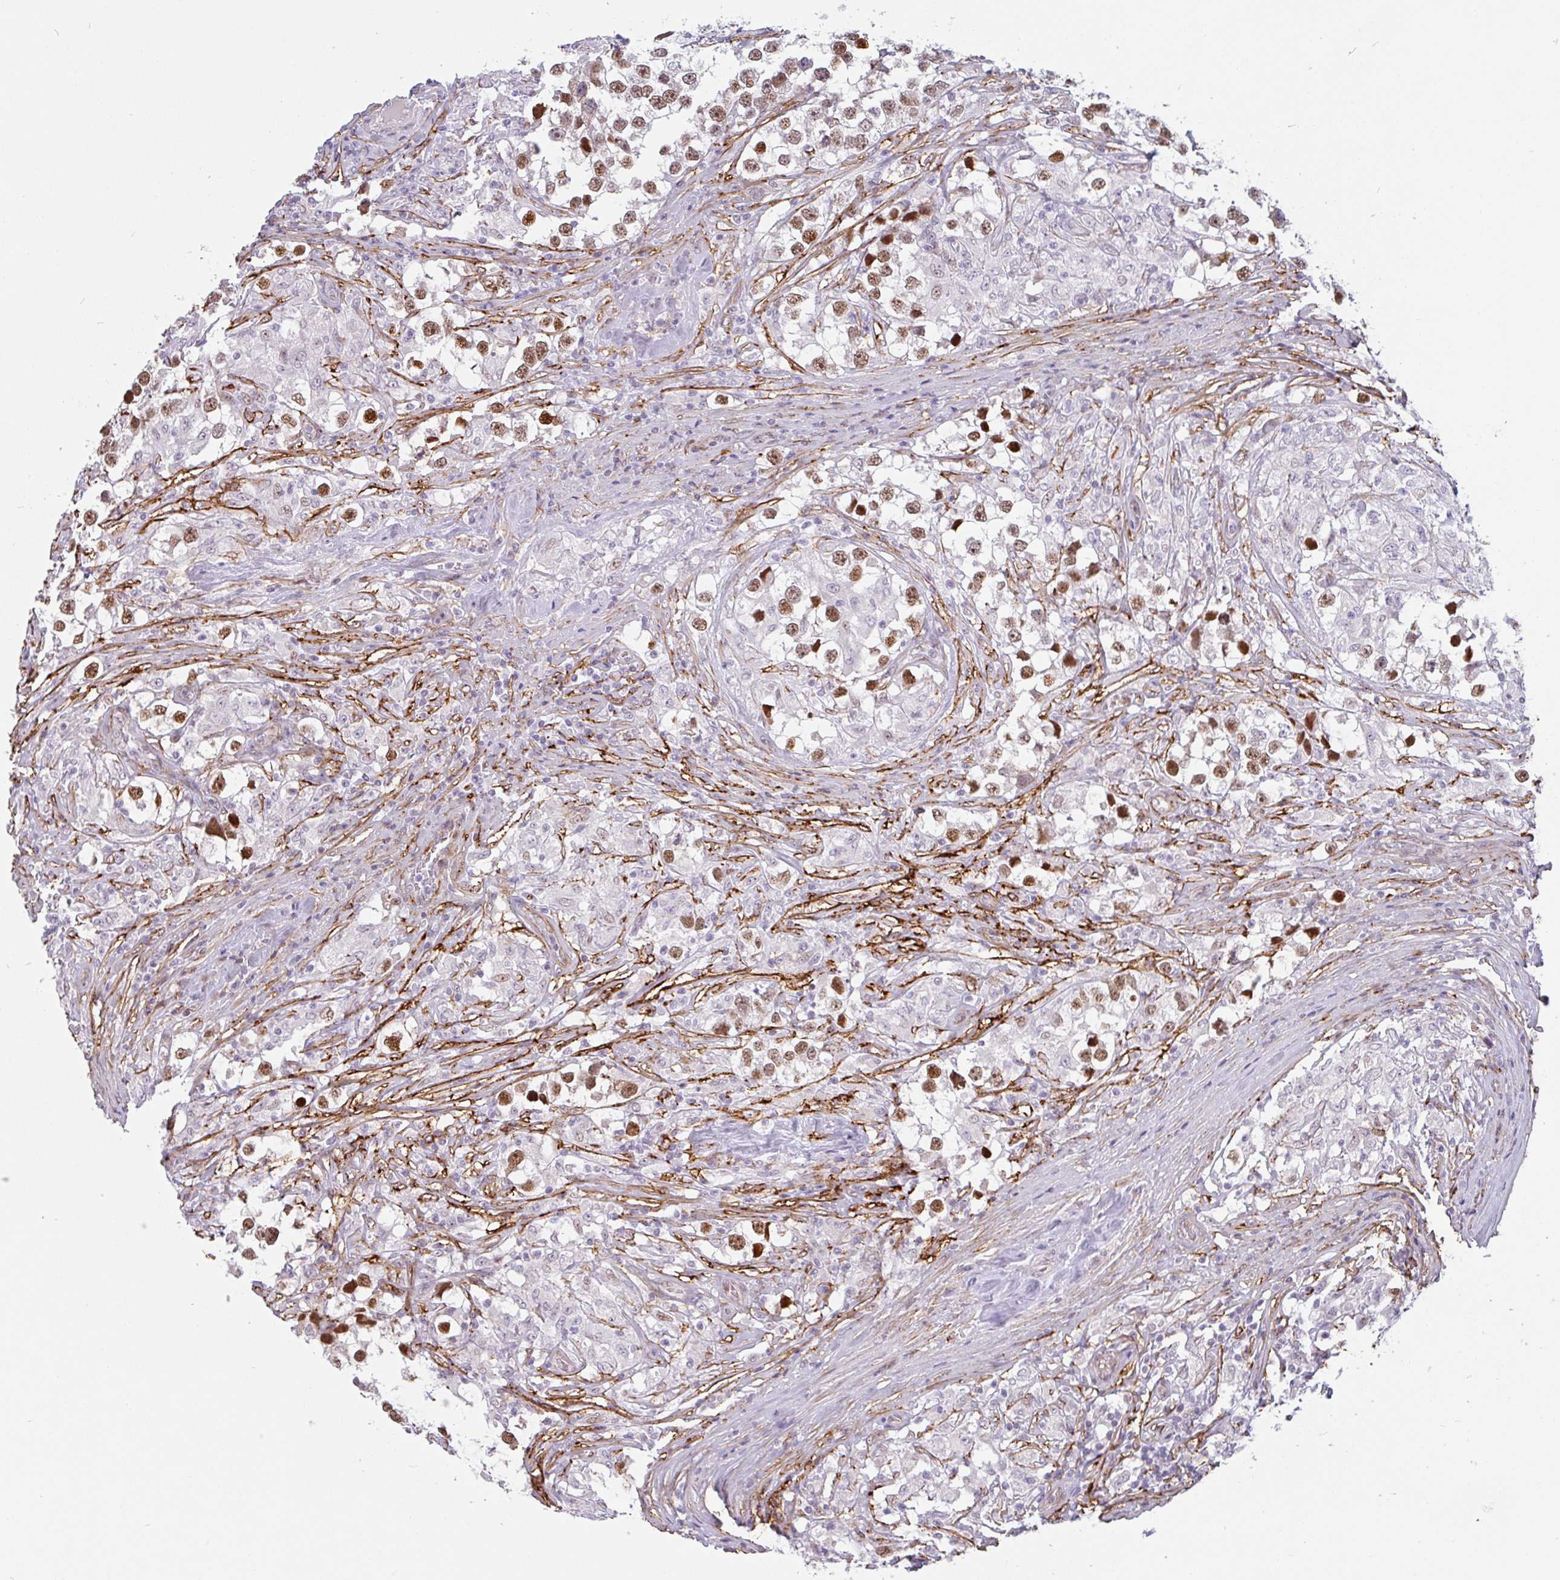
{"staining": {"intensity": "moderate", "quantity": ">75%", "location": "nuclear"}, "tissue": "testis cancer", "cell_type": "Tumor cells", "image_type": "cancer", "snomed": [{"axis": "morphology", "description": "Seminoma, NOS"}, {"axis": "topography", "description": "Testis"}], "caption": "Testis seminoma tissue reveals moderate nuclear positivity in about >75% of tumor cells, visualized by immunohistochemistry.", "gene": "TMEM119", "patient": {"sex": "male", "age": 46}}